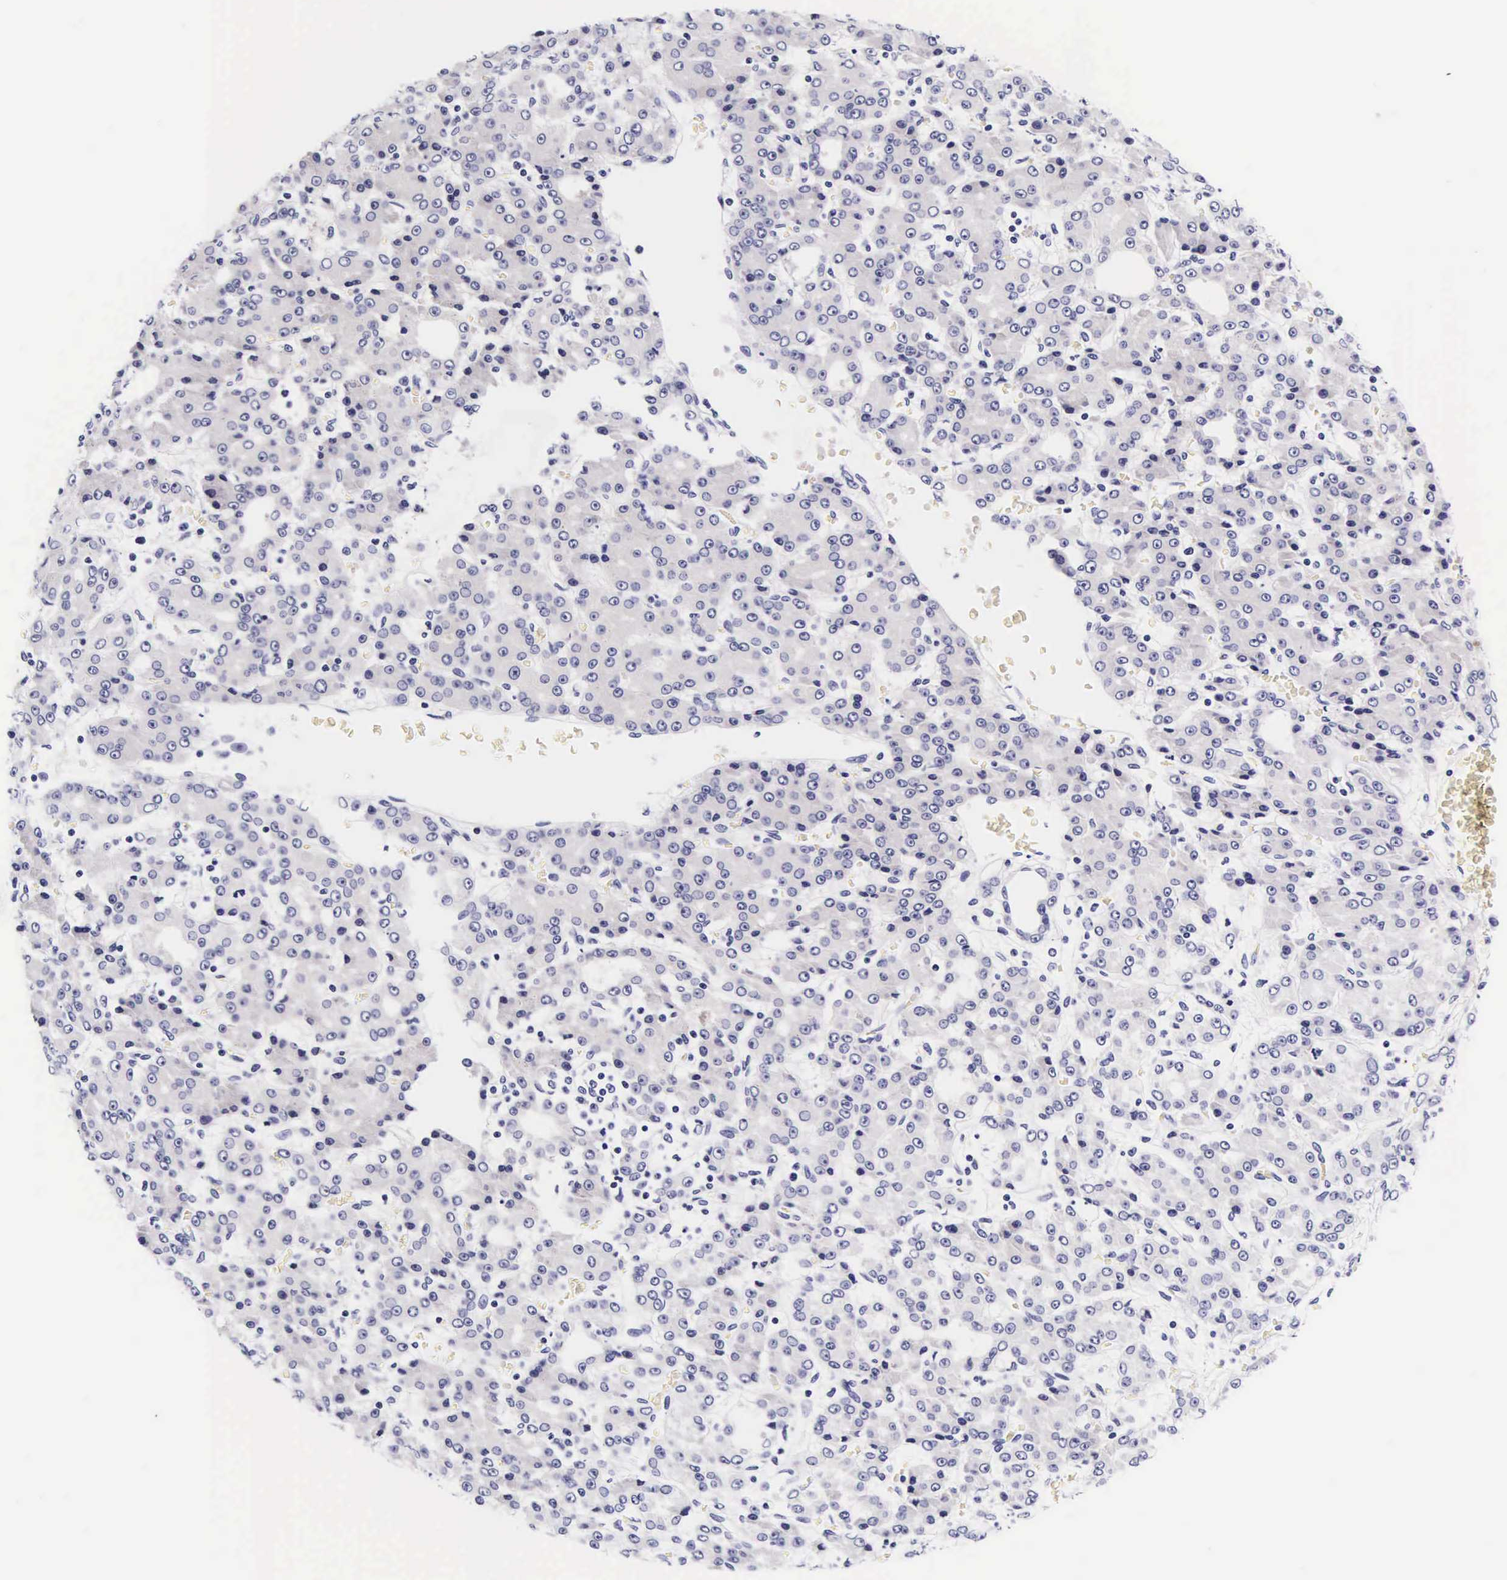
{"staining": {"intensity": "negative", "quantity": "none", "location": "none"}, "tissue": "liver cancer", "cell_type": "Tumor cells", "image_type": "cancer", "snomed": [{"axis": "morphology", "description": "Carcinoma, Hepatocellular, NOS"}, {"axis": "topography", "description": "Liver"}], "caption": "This is an immunohistochemistry photomicrograph of liver cancer (hepatocellular carcinoma). There is no expression in tumor cells.", "gene": "UPRT", "patient": {"sex": "male", "age": 69}}